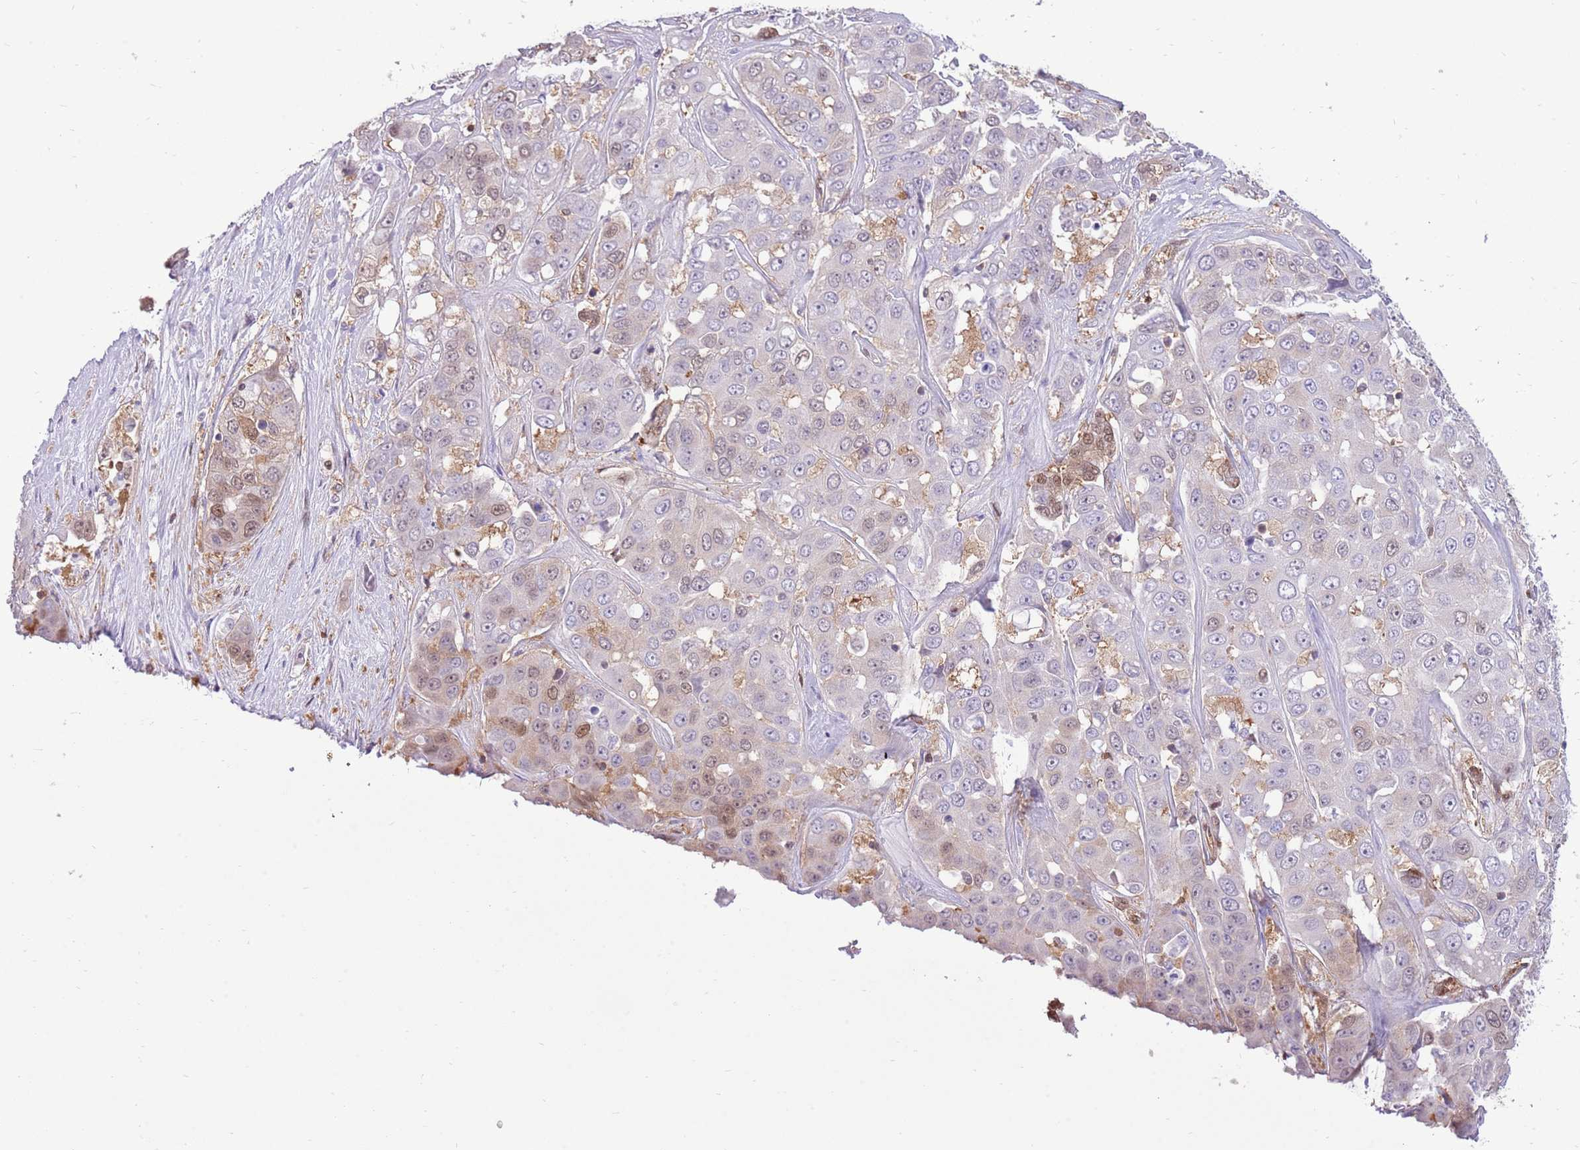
{"staining": {"intensity": "weak", "quantity": "<25%", "location": "cytoplasmic/membranous,nuclear"}, "tissue": "liver cancer", "cell_type": "Tumor cells", "image_type": "cancer", "snomed": [{"axis": "morphology", "description": "Cholangiocarcinoma"}, {"axis": "topography", "description": "Liver"}], "caption": "There is no significant staining in tumor cells of liver cancer.", "gene": "NSFL1C", "patient": {"sex": "female", "age": 52}}